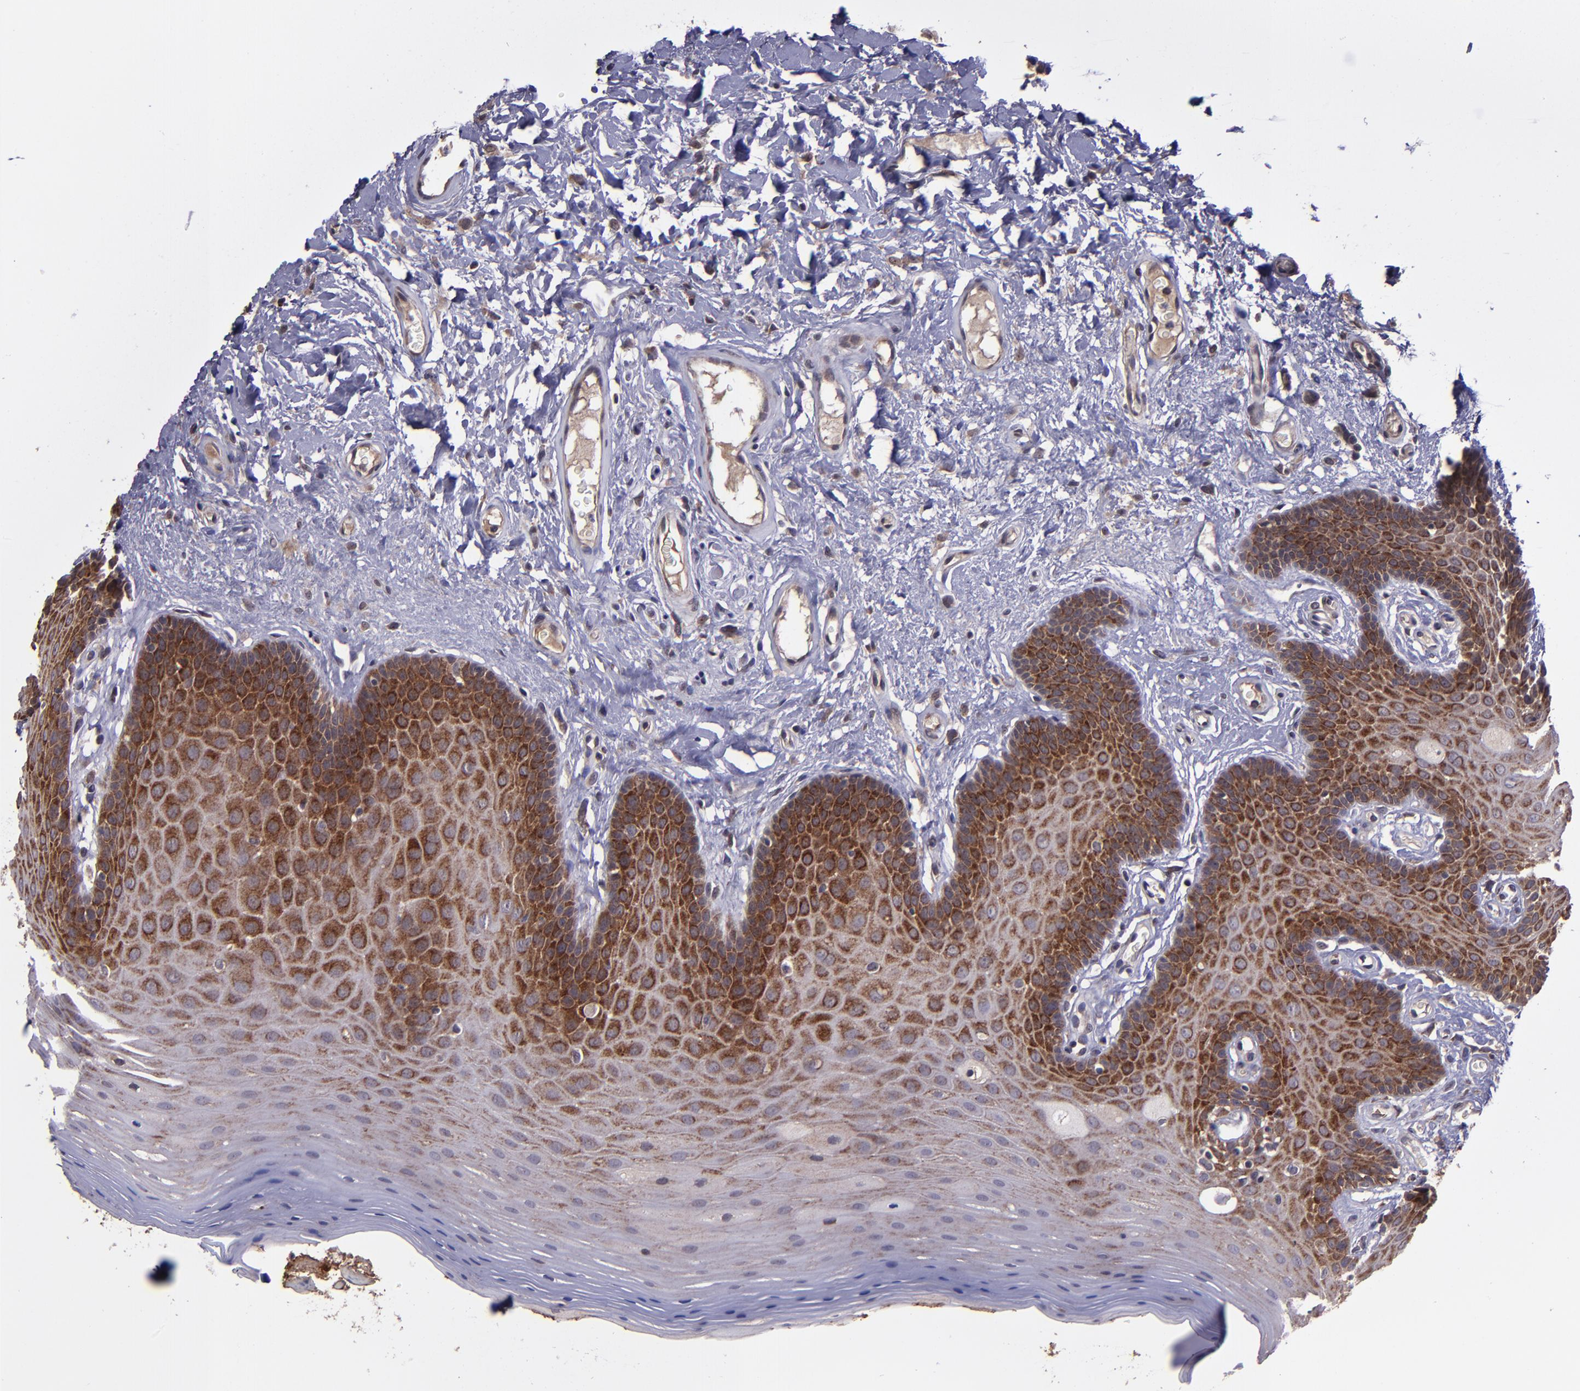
{"staining": {"intensity": "strong", "quantity": "25%-75%", "location": "cytoplasmic/membranous"}, "tissue": "oral mucosa", "cell_type": "Squamous epithelial cells", "image_type": "normal", "snomed": [{"axis": "morphology", "description": "Normal tissue, NOS"}, {"axis": "morphology", "description": "Squamous cell carcinoma, NOS"}, {"axis": "topography", "description": "Skeletal muscle"}, {"axis": "topography", "description": "Oral tissue"}, {"axis": "topography", "description": "Head-Neck"}], "caption": "A photomicrograph of human oral mucosa stained for a protein exhibits strong cytoplasmic/membranous brown staining in squamous epithelial cells. The protein is shown in brown color, while the nuclei are stained blue.", "gene": "USP51", "patient": {"sex": "male", "age": 71}}